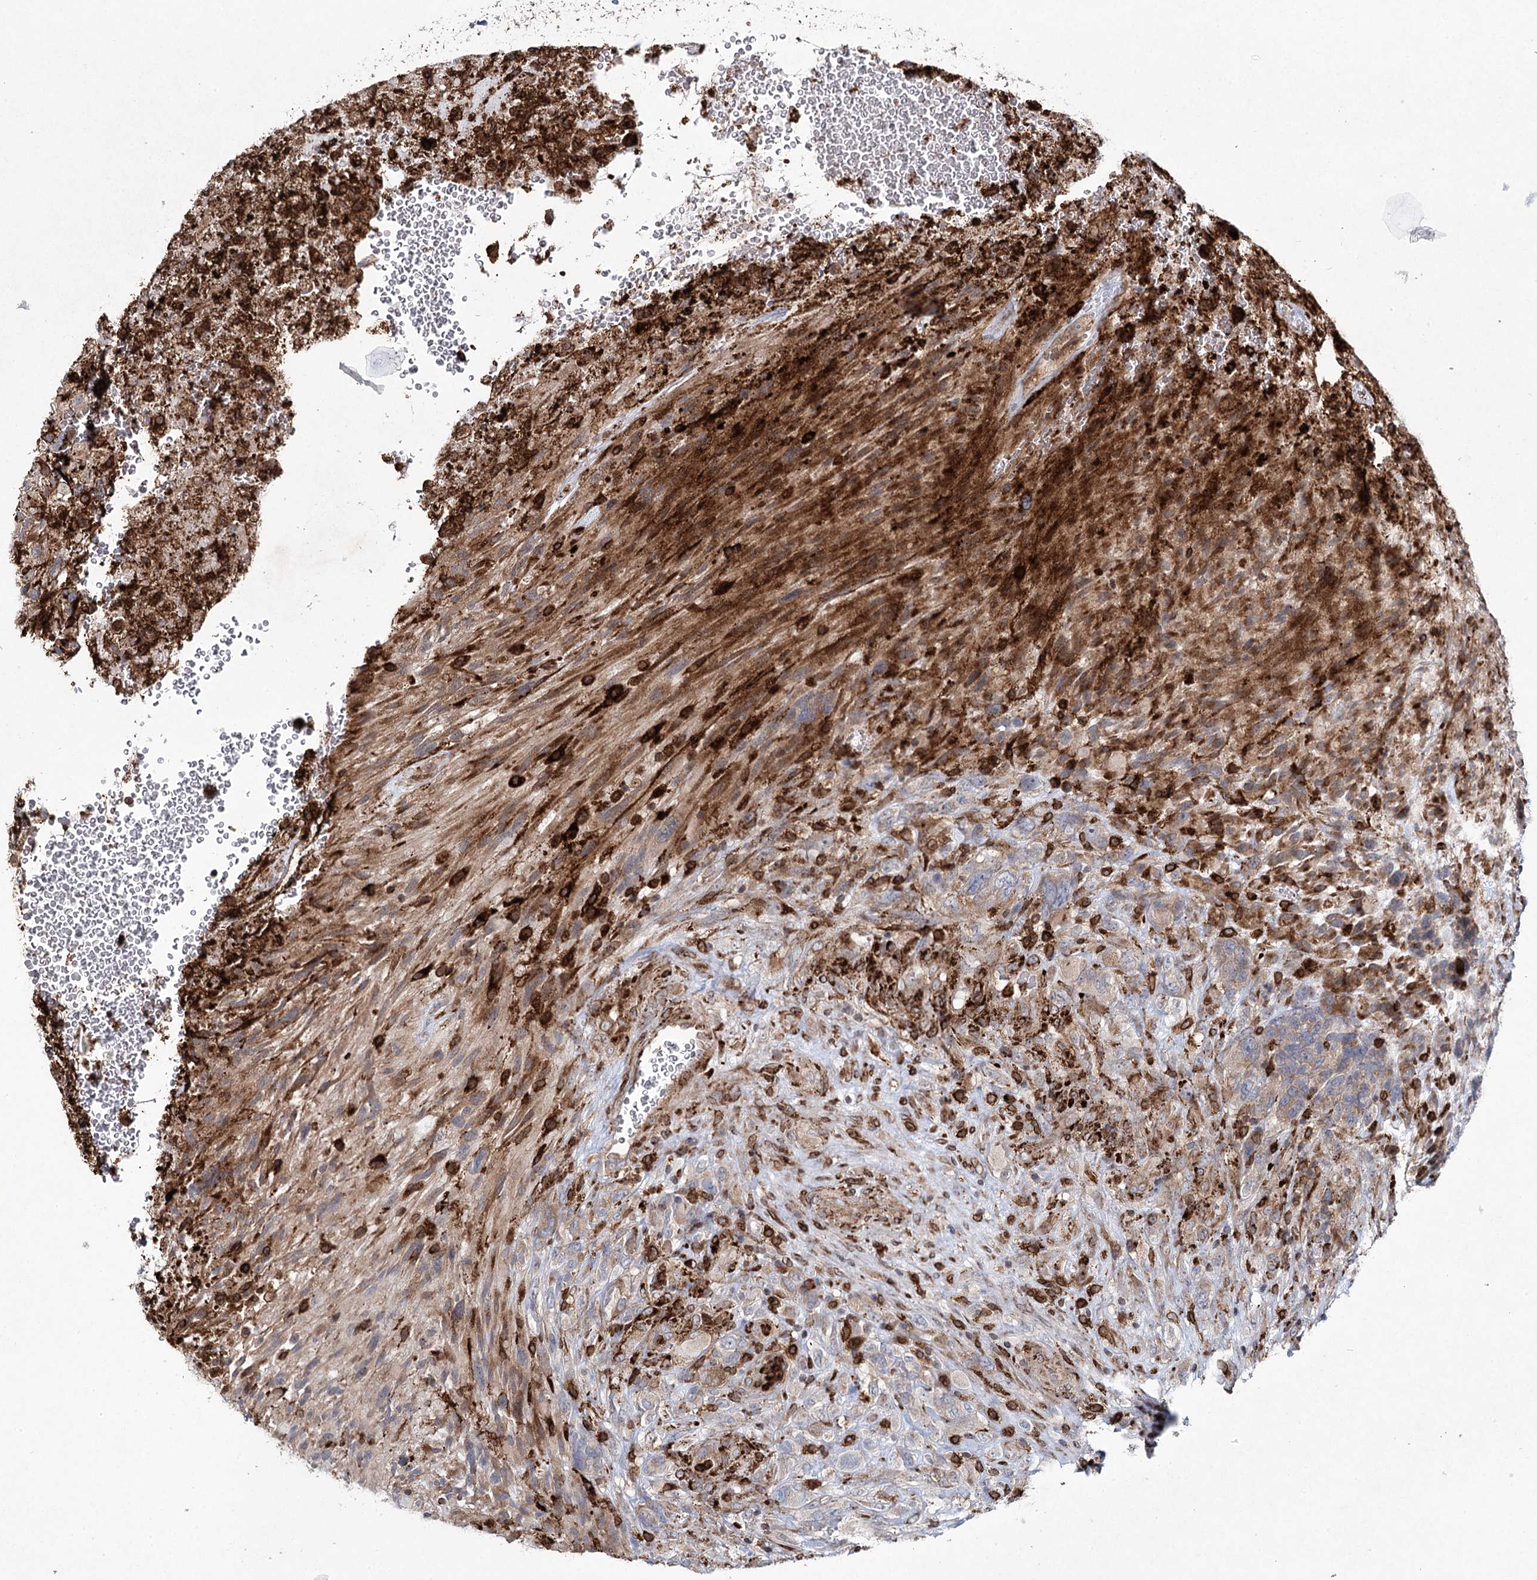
{"staining": {"intensity": "weak", "quantity": "25%-75%", "location": "cytoplasmic/membranous"}, "tissue": "glioma", "cell_type": "Tumor cells", "image_type": "cancer", "snomed": [{"axis": "morphology", "description": "Glioma, malignant, High grade"}, {"axis": "topography", "description": "Brain"}], "caption": "This photomicrograph displays malignant glioma (high-grade) stained with IHC to label a protein in brown. The cytoplasmic/membranous of tumor cells show weak positivity for the protein. Nuclei are counter-stained blue.", "gene": "DCUN1D4", "patient": {"sex": "male", "age": 61}}